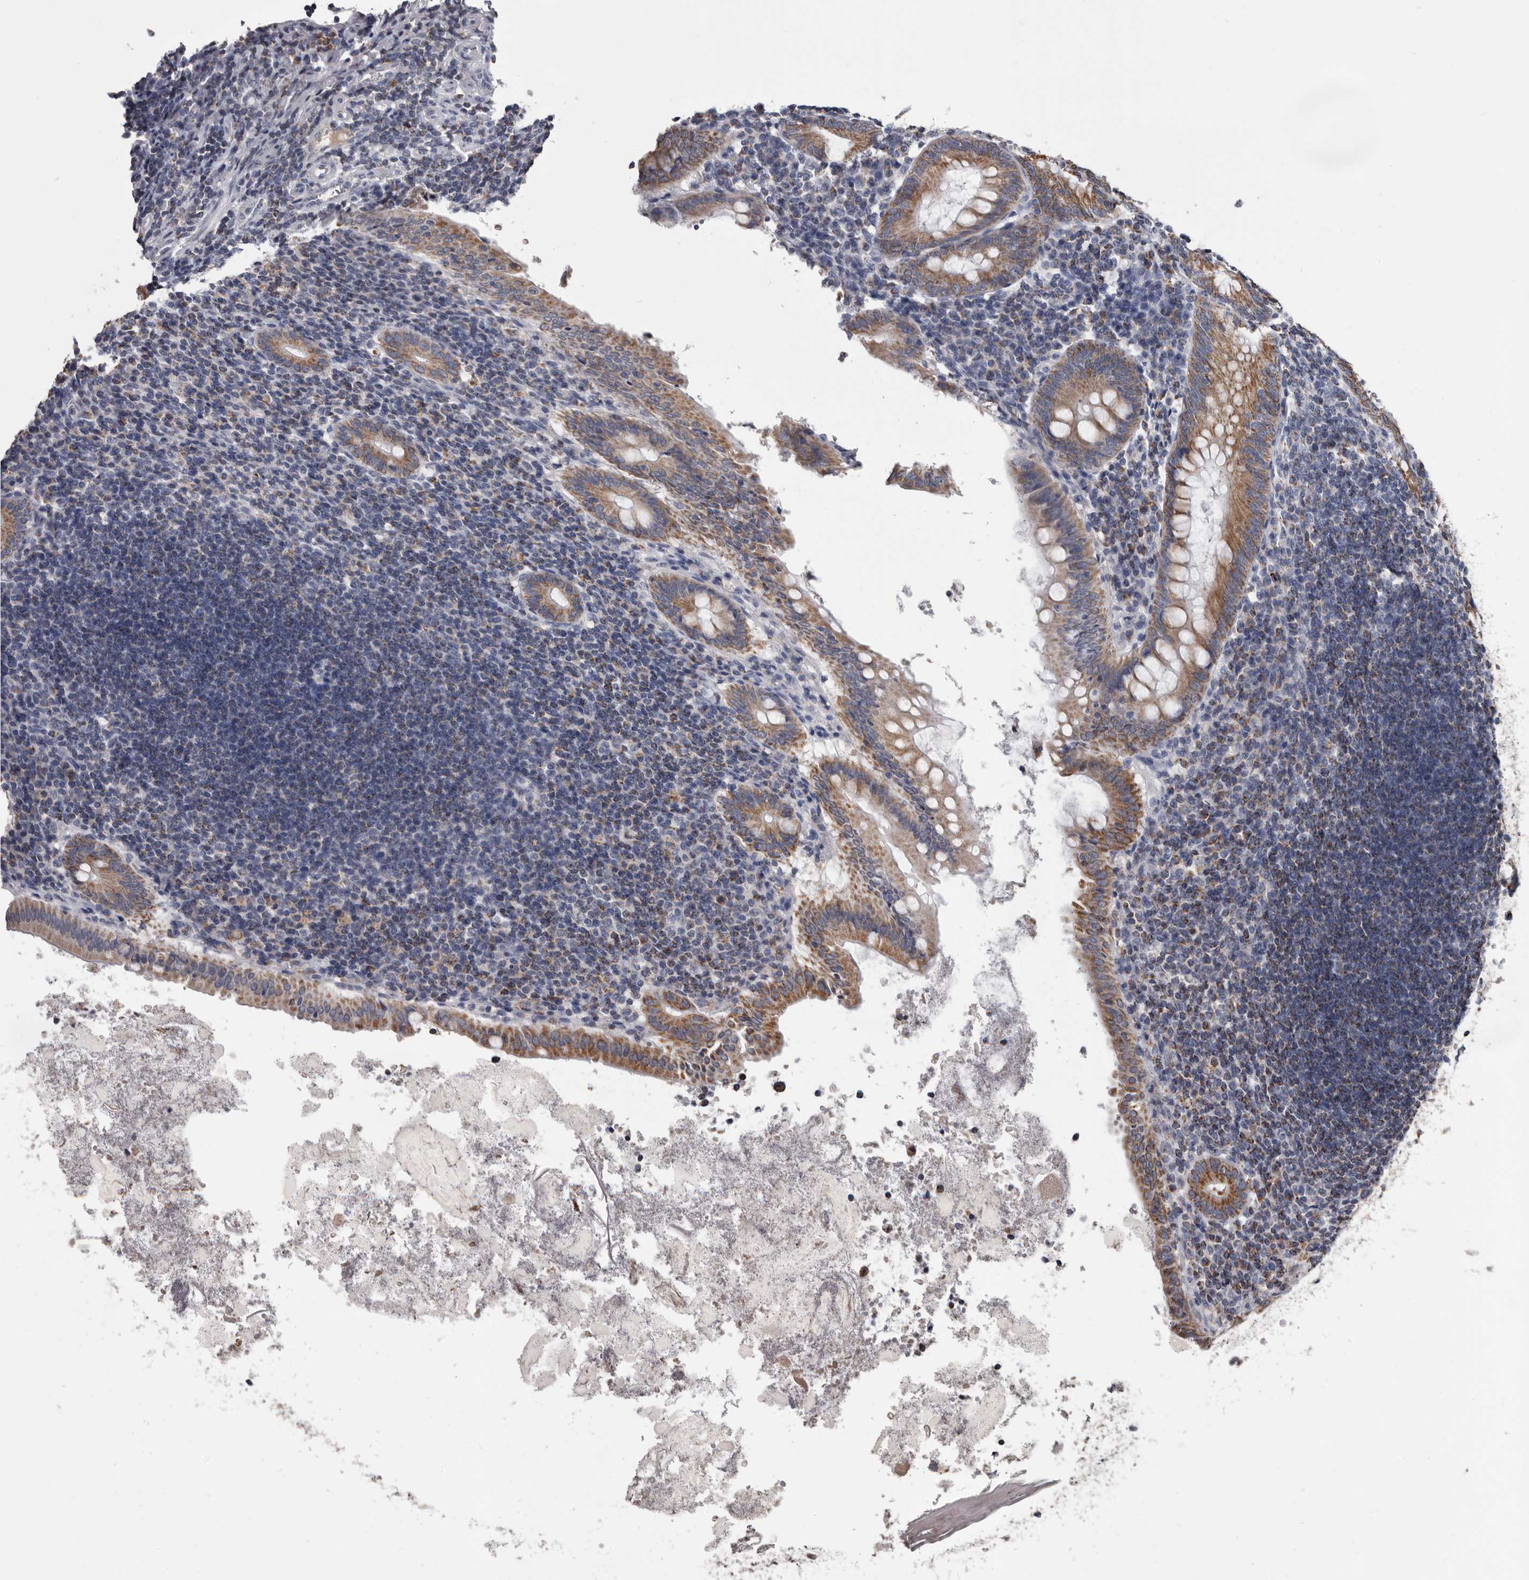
{"staining": {"intensity": "moderate", "quantity": ">75%", "location": "cytoplasmic/membranous"}, "tissue": "appendix", "cell_type": "Glandular cells", "image_type": "normal", "snomed": [{"axis": "morphology", "description": "Normal tissue, NOS"}, {"axis": "topography", "description": "Appendix"}], "caption": "Immunohistochemistry of normal appendix displays medium levels of moderate cytoplasmic/membranous staining in about >75% of glandular cells.", "gene": "ALDH5A1", "patient": {"sex": "female", "age": 54}}